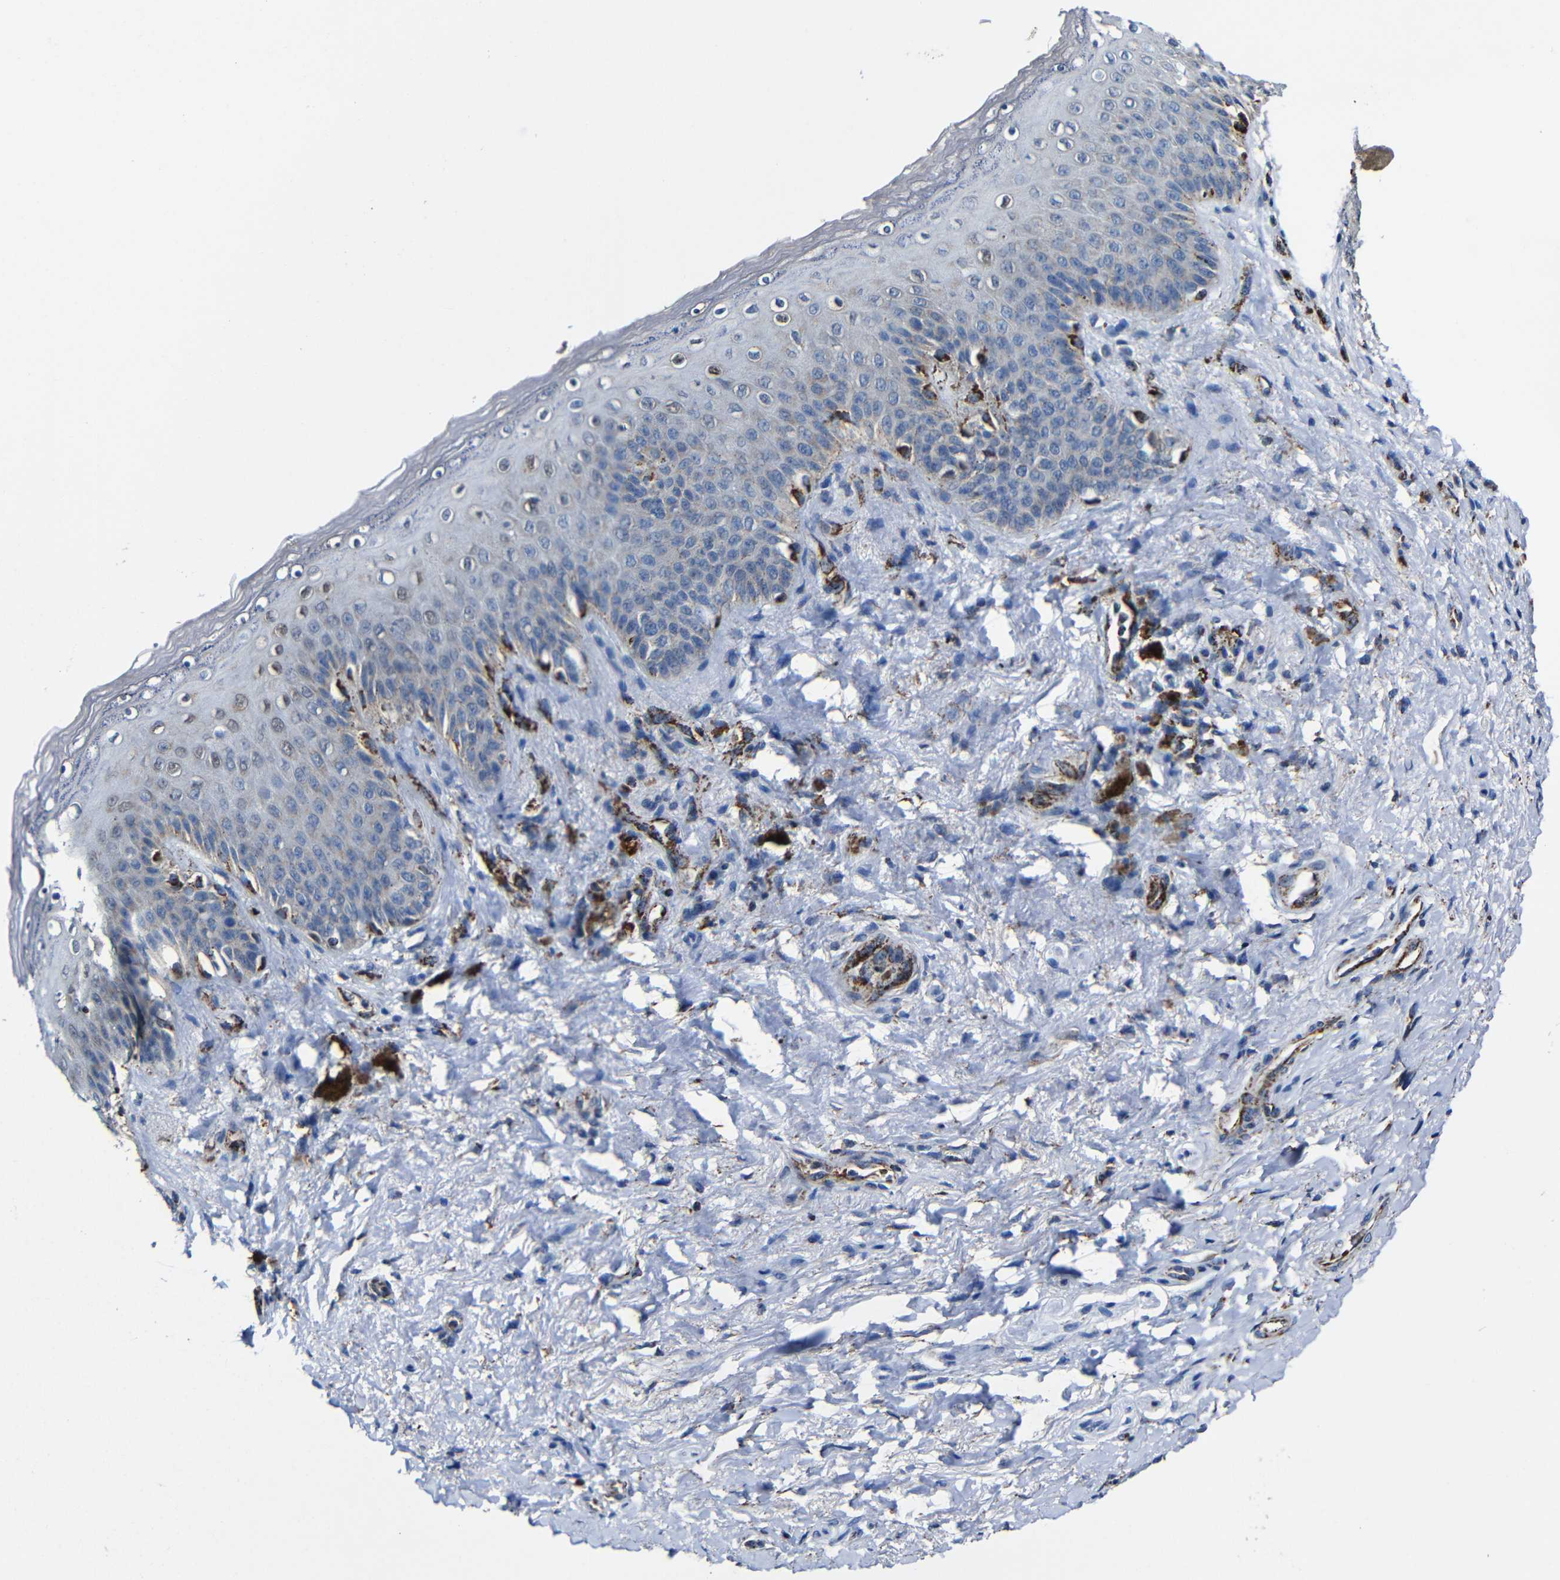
{"staining": {"intensity": "negative", "quantity": "none", "location": "none"}, "tissue": "skin", "cell_type": "Epidermal cells", "image_type": "normal", "snomed": [{"axis": "morphology", "description": "Normal tissue, NOS"}, {"axis": "topography", "description": "Anal"}], "caption": "IHC image of normal skin: skin stained with DAB shows no significant protein staining in epidermal cells. (Stains: DAB immunohistochemistry with hematoxylin counter stain, Microscopy: brightfield microscopy at high magnification).", "gene": "CA5B", "patient": {"sex": "female", "age": 46}}